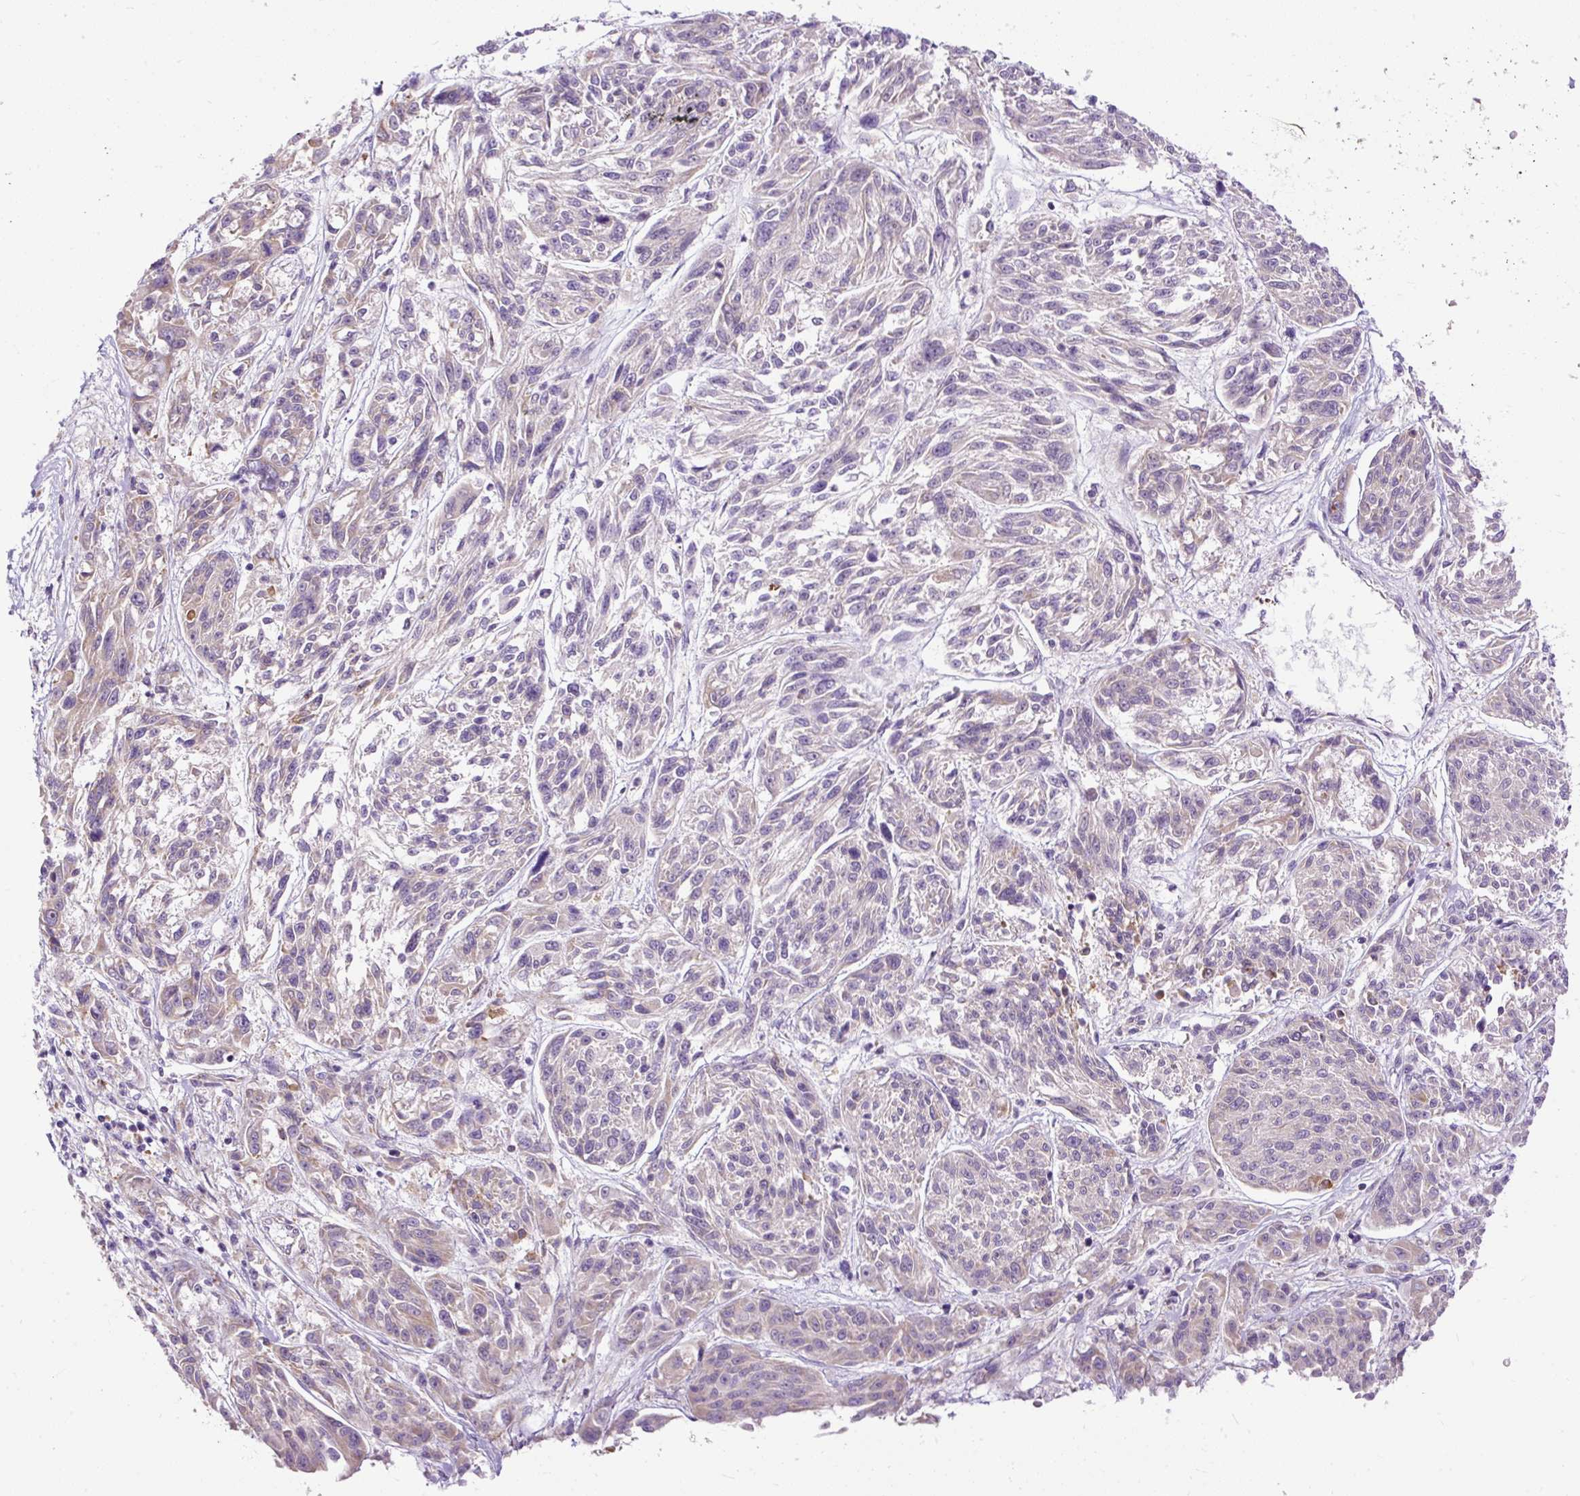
{"staining": {"intensity": "negative", "quantity": "none", "location": "none"}, "tissue": "melanoma", "cell_type": "Tumor cells", "image_type": "cancer", "snomed": [{"axis": "morphology", "description": "Malignant melanoma, NOS"}, {"axis": "topography", "description": "Skin"}], "caption": "Tumor cells show no significant expression in malignant melanoma.", "gene": "FMC1", "patient": {"sex": "male", "age": 53}}